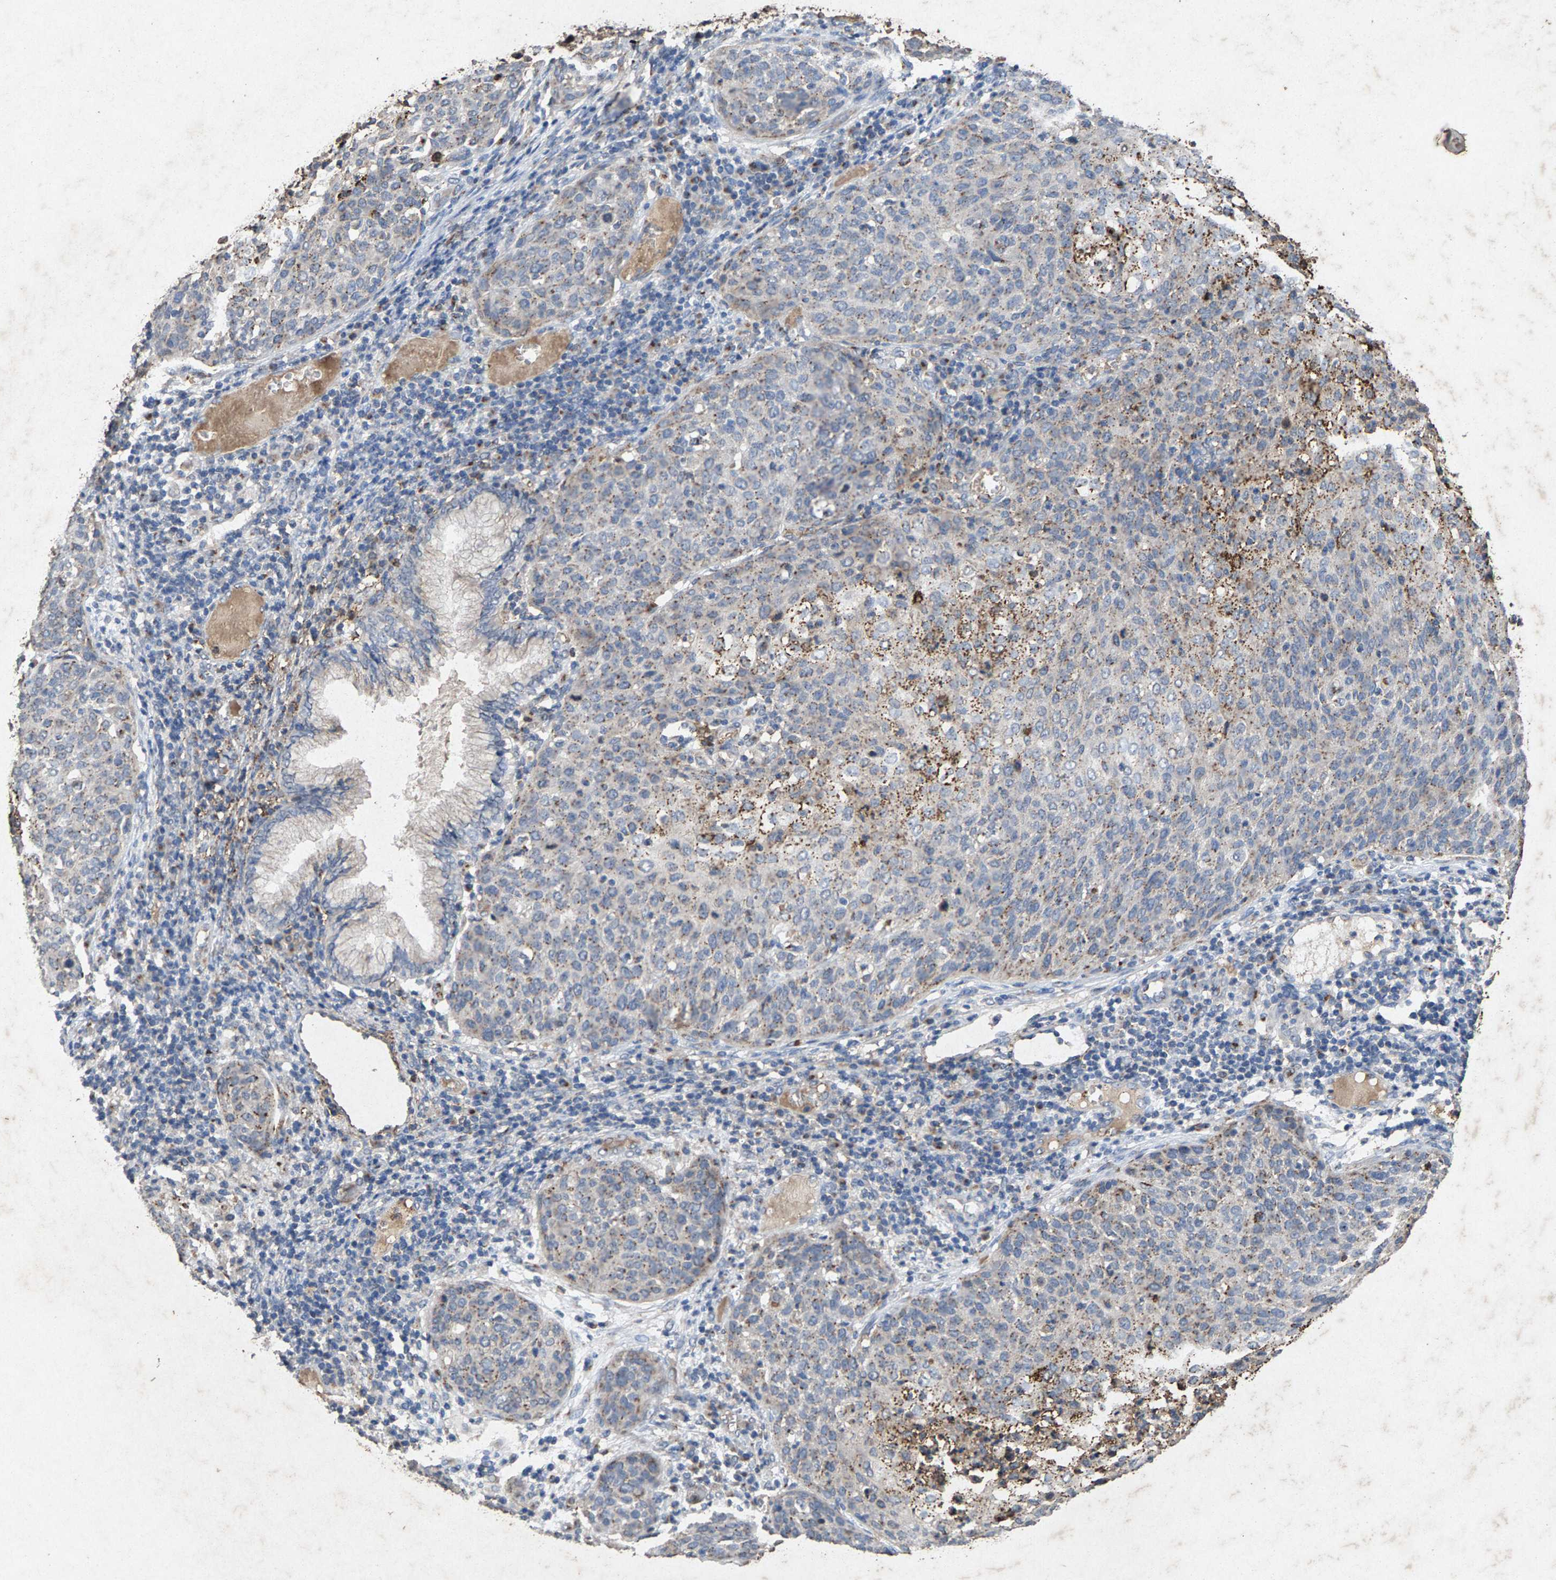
{"staining": {"intensity": "moderate", "quantity": "25%-75%", "location": "cytoplasmic/membranous"}, "tissue": "cervical cancer", "cell_type": "Tumor cells", "image_type": "cancer", "snomed": [{"axis": "morphology", "description": "Squamous cell carcinoma, NOS"}, {"axis": "topography", "description": "Cervix"}], "caption": "Immunohistochemistry staining of cervical cancer (squamous cell carcinoma), which exhibits medium levels of moderate cytoplasmic/membranous positivity in approximately 25%-75% of tumor cells indicating moderate cytoplasmic/membranous protein staining. The staining was performed using DAB (brown) for protein detection and nuclei were counterstained in hematoxylin (blue).", "gene": "MAN2A1", "patient": {"sex": "female", "age": 38}}